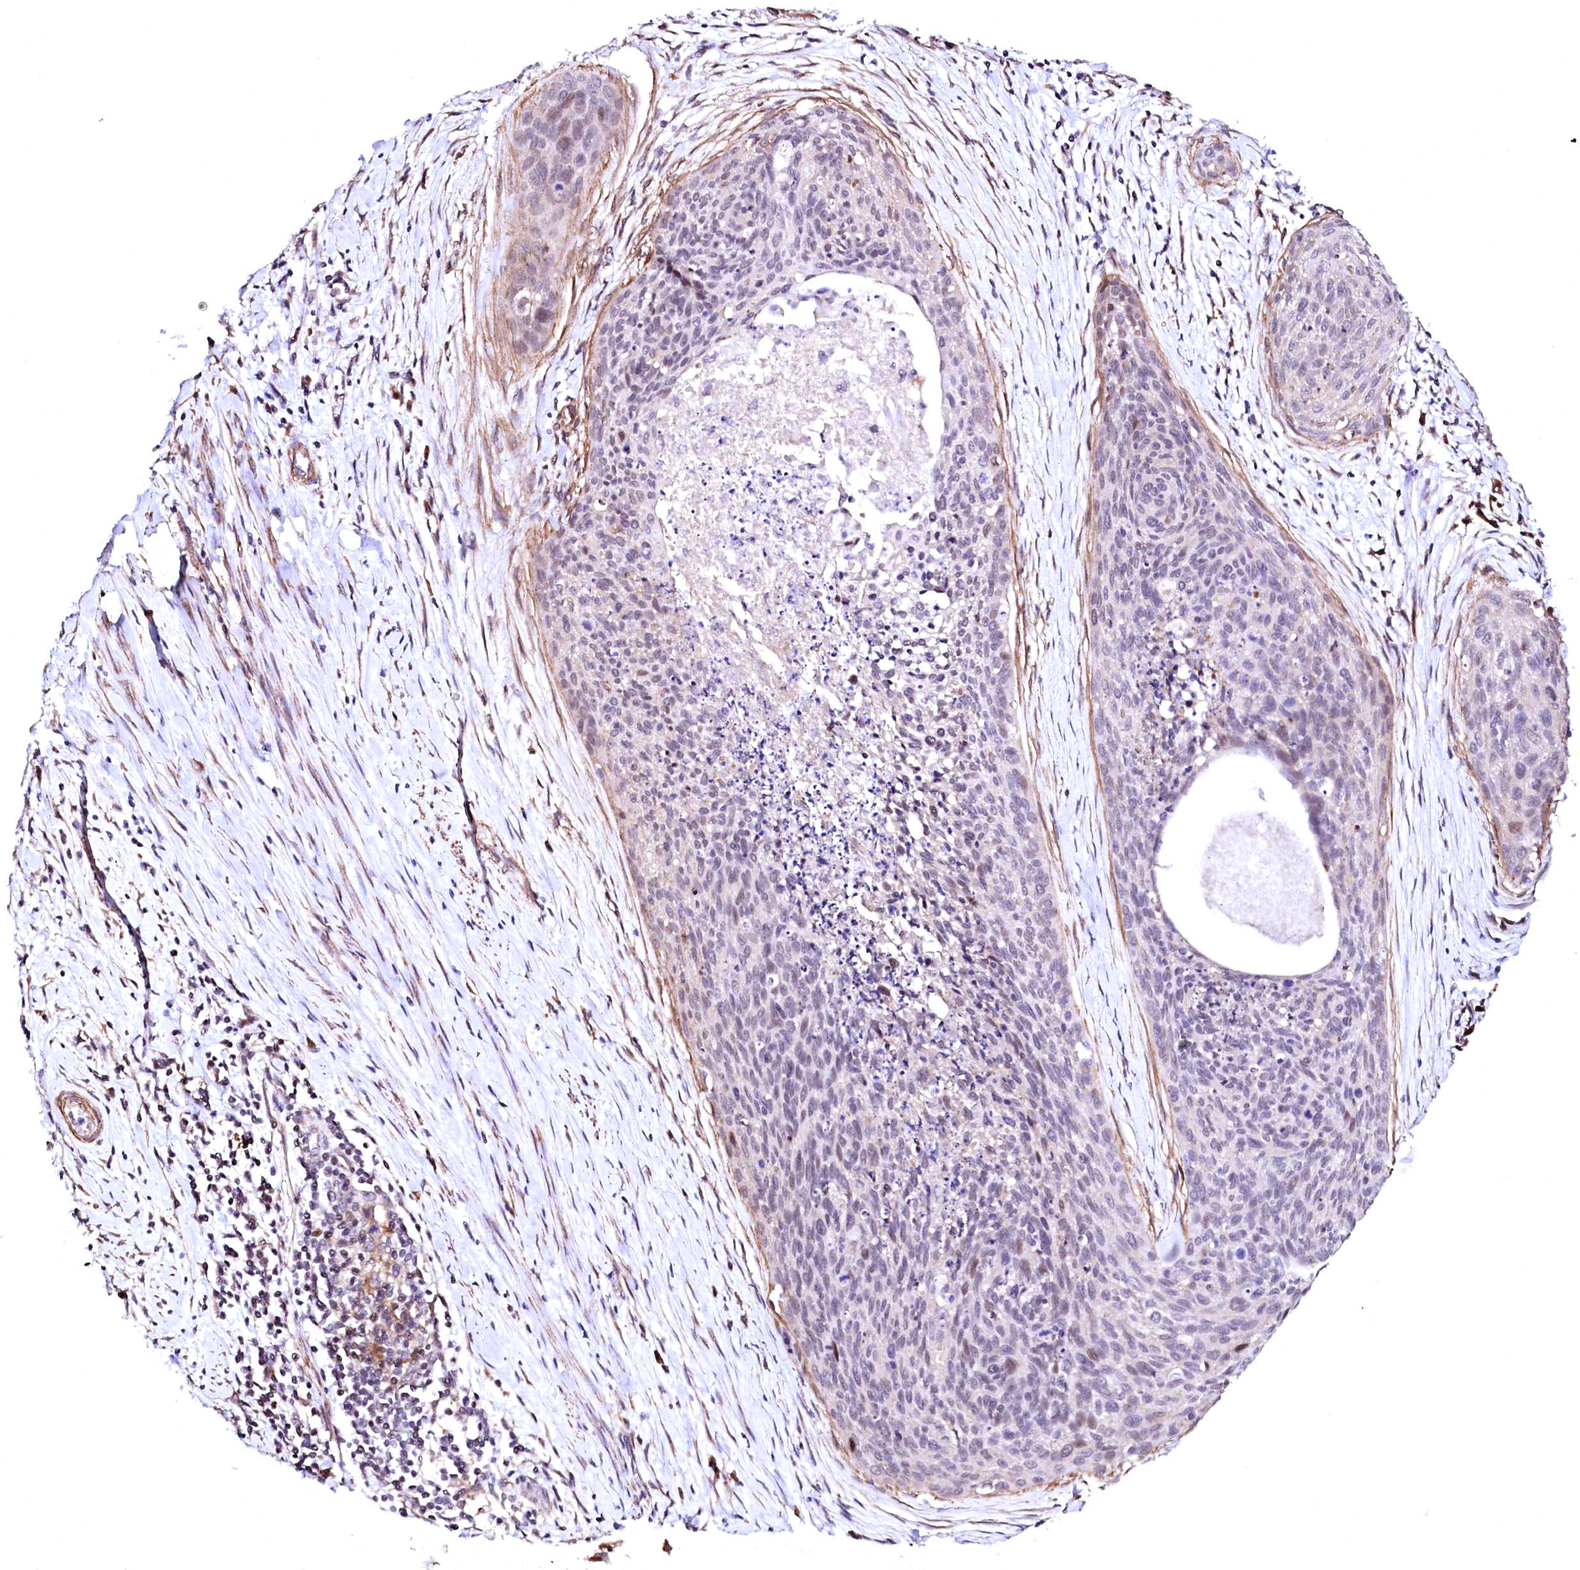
{"staining": {"intensity": "weak", "quantity": "25%-75%", "location": "nuclear"}, "tissue": "cervical cancer", "cell_type": "Tumor cells", "image_type": "cancer", "snomed": [{"axis": "morphology", "description": "Squamous cell carcinoma, NOS"}, {"axis": "topography", "description": "Cervix"}], "caption": "The histopathology image reveals immunohistochemical staining of cervical cancer (squamous cell carcinoma). There is weak nuclear positivity is identified in approximately 25%-75% of tumor cells.", "gene": "GPR176", "patient": {"sex": "female", "age": 55}}